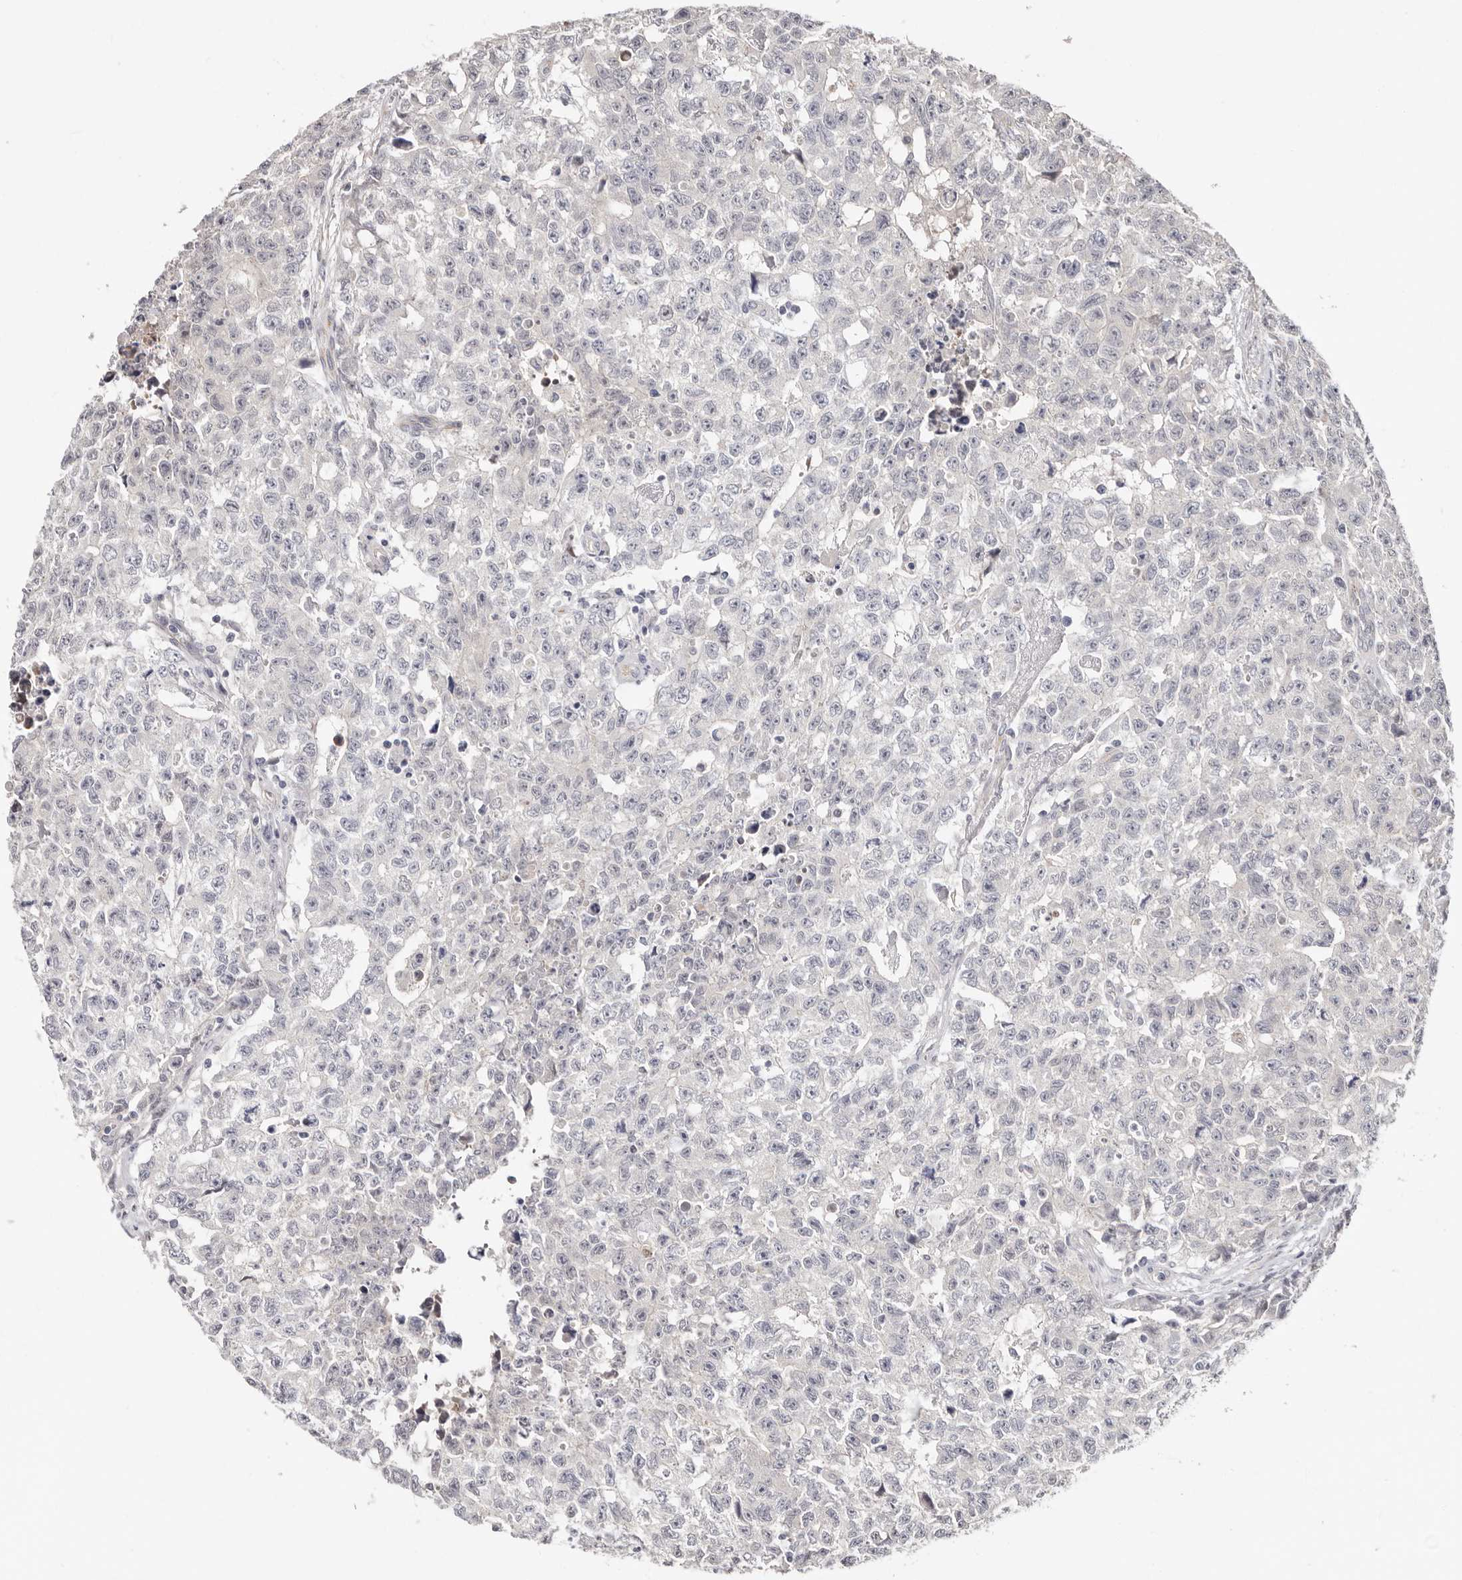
{"staining": {"intensity": "negative", "quantity": "none", "location": "none"}, "tissue": "testis cancer", "cell_type": "Tumor cells", "image_type": "cancer", "snomed": [{"axis": "morphology", "description": "Carcinoma, Embryonal, NOS"}, {"axis": "topography", "description": "Testis"}], "caption": "Micrograph shows no significant protein staining in tumor cells of testis cancer.", "gene": "PKDCC", "patient": {"sex": "male", "age": 28}}